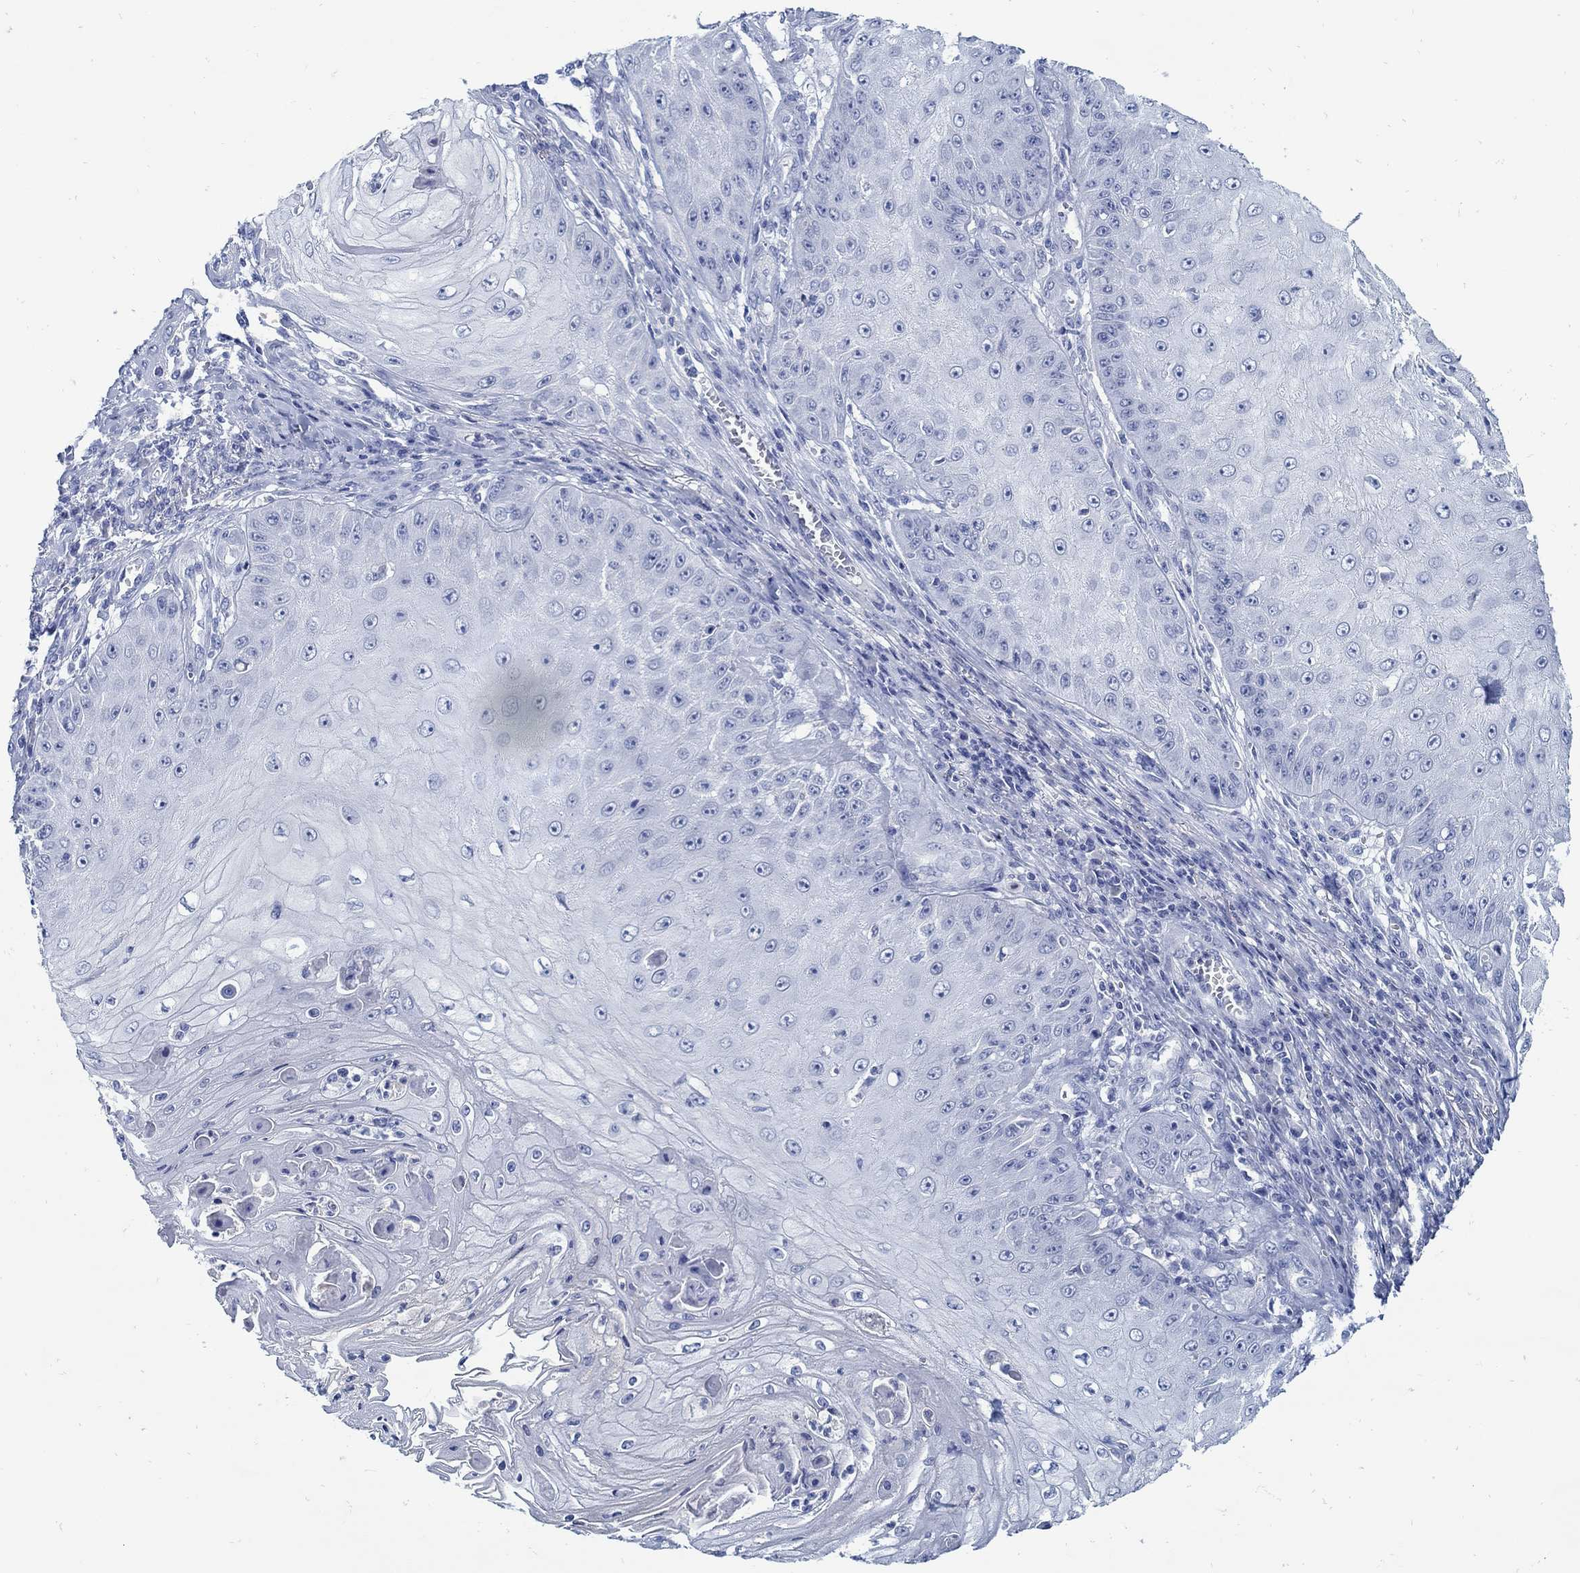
{"staining": {"intensity": "negative", "quantity": "none", "location": "none"}, "tissue": "skin cancer", "cell_type": "Tumor cells", "image_type": "cancer", "snomed": [{"axis": "morphology", "description": "Squamous cell carcinoma, NOS"}, {"axis": "topography", "description": "Skin"}], "caption": "DAB immunohistochemical staining of squamous cell carcinoma (skin) exhibits no significant staining in tumor cells.", "gene": "PAX9", "patient": {"sex": "male", "age": 70}}